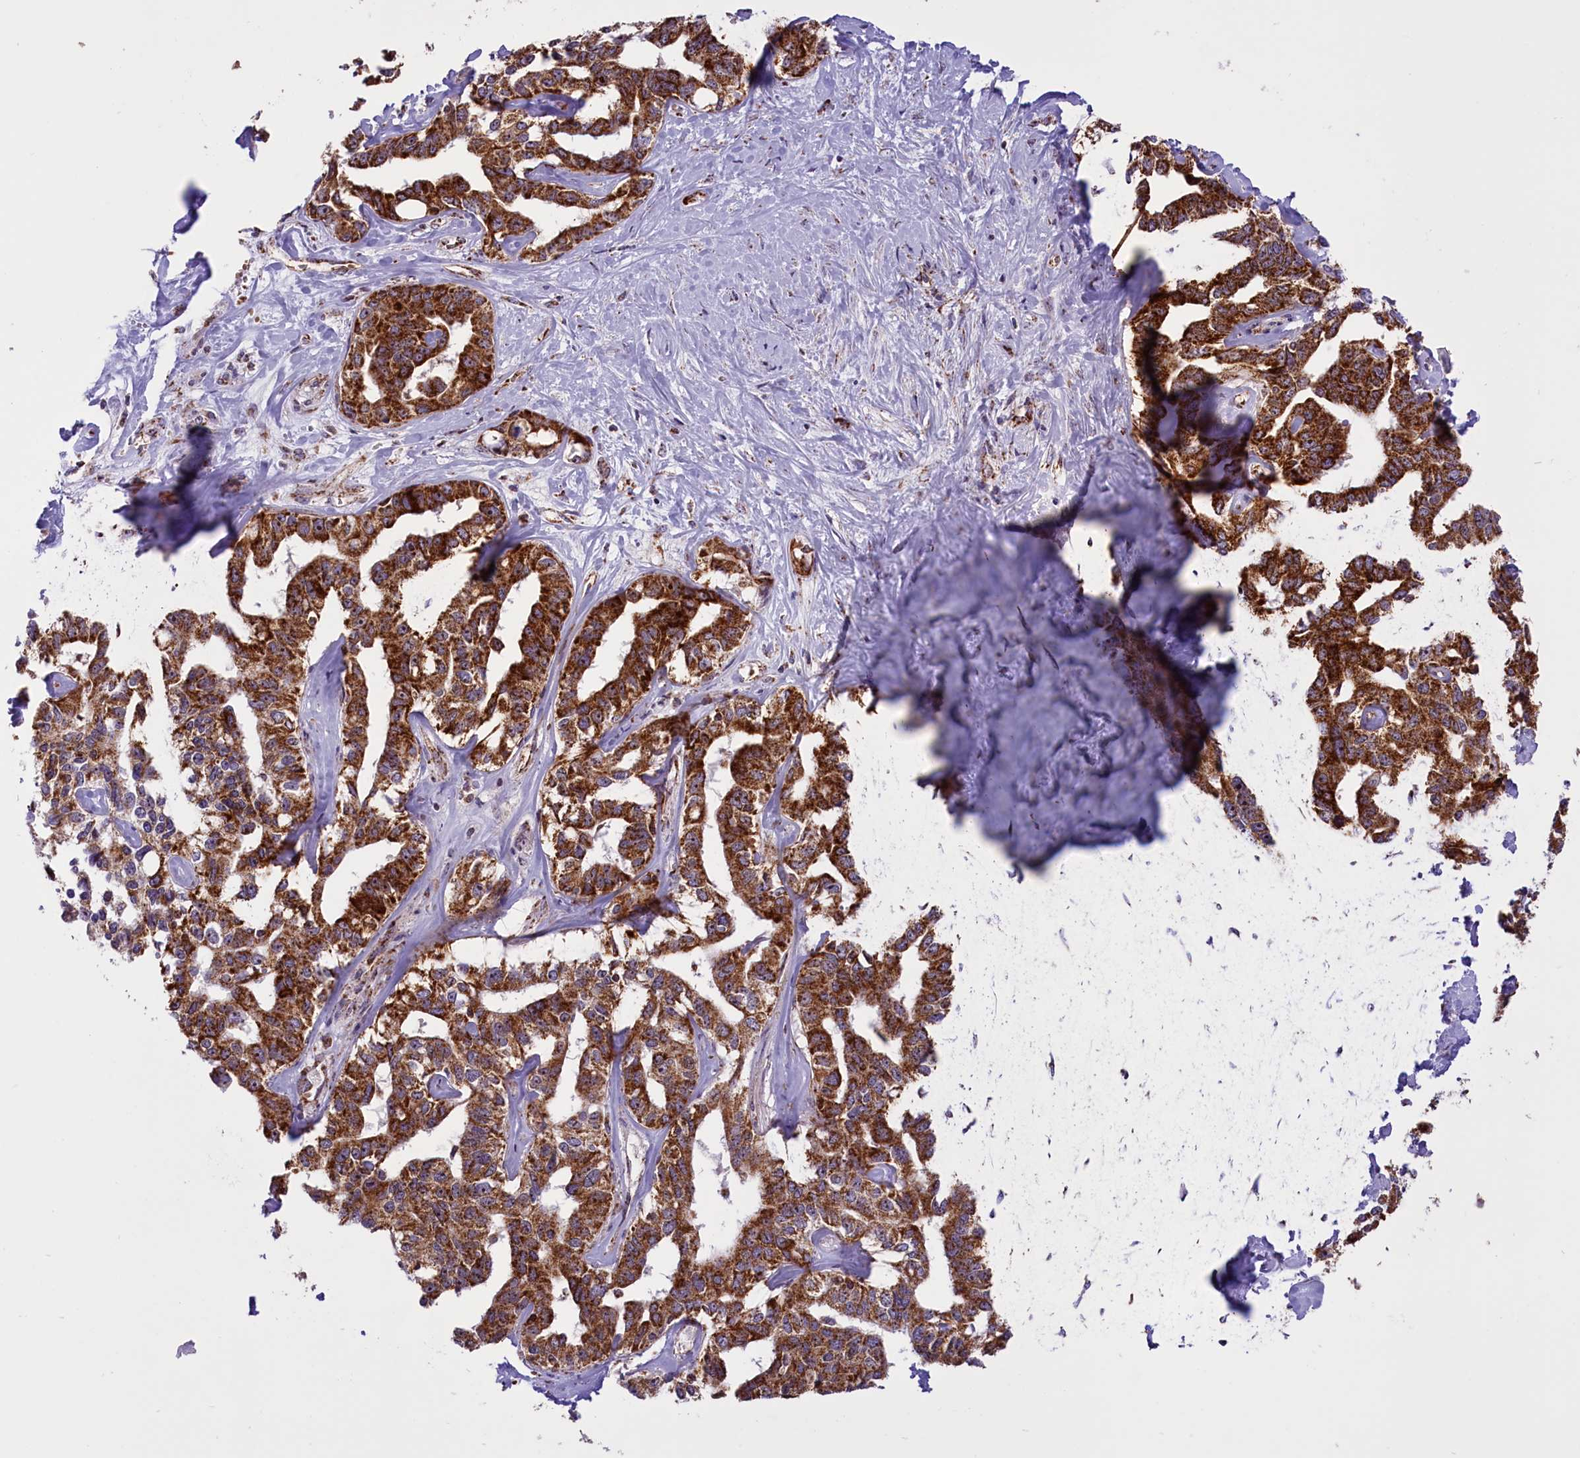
{"staining": {"intensity": "strong", "quantity": ">75%", "location": "cytoplasmic/membranous,nuclear"}, "tissue": "liver cancer", "cell_type": "Tumor cells", "image_type": "cancer", "snomed": [{"axis": "morphology", "description": "Cholangiocarcinoma"}, {"axis": "topography", "description": "Liver"}], "caption": "Immunohistochemical staining of human liver cancer reveals high levels of strong cytoplasmic/membranous and nuclear protein positivity in about >75% of tumor cells. (DAB IHC, brown staining for protein, blue staining for nuclei).", "gene": "NDUFS5", "patient": {"sex": "male", "age": 59}}